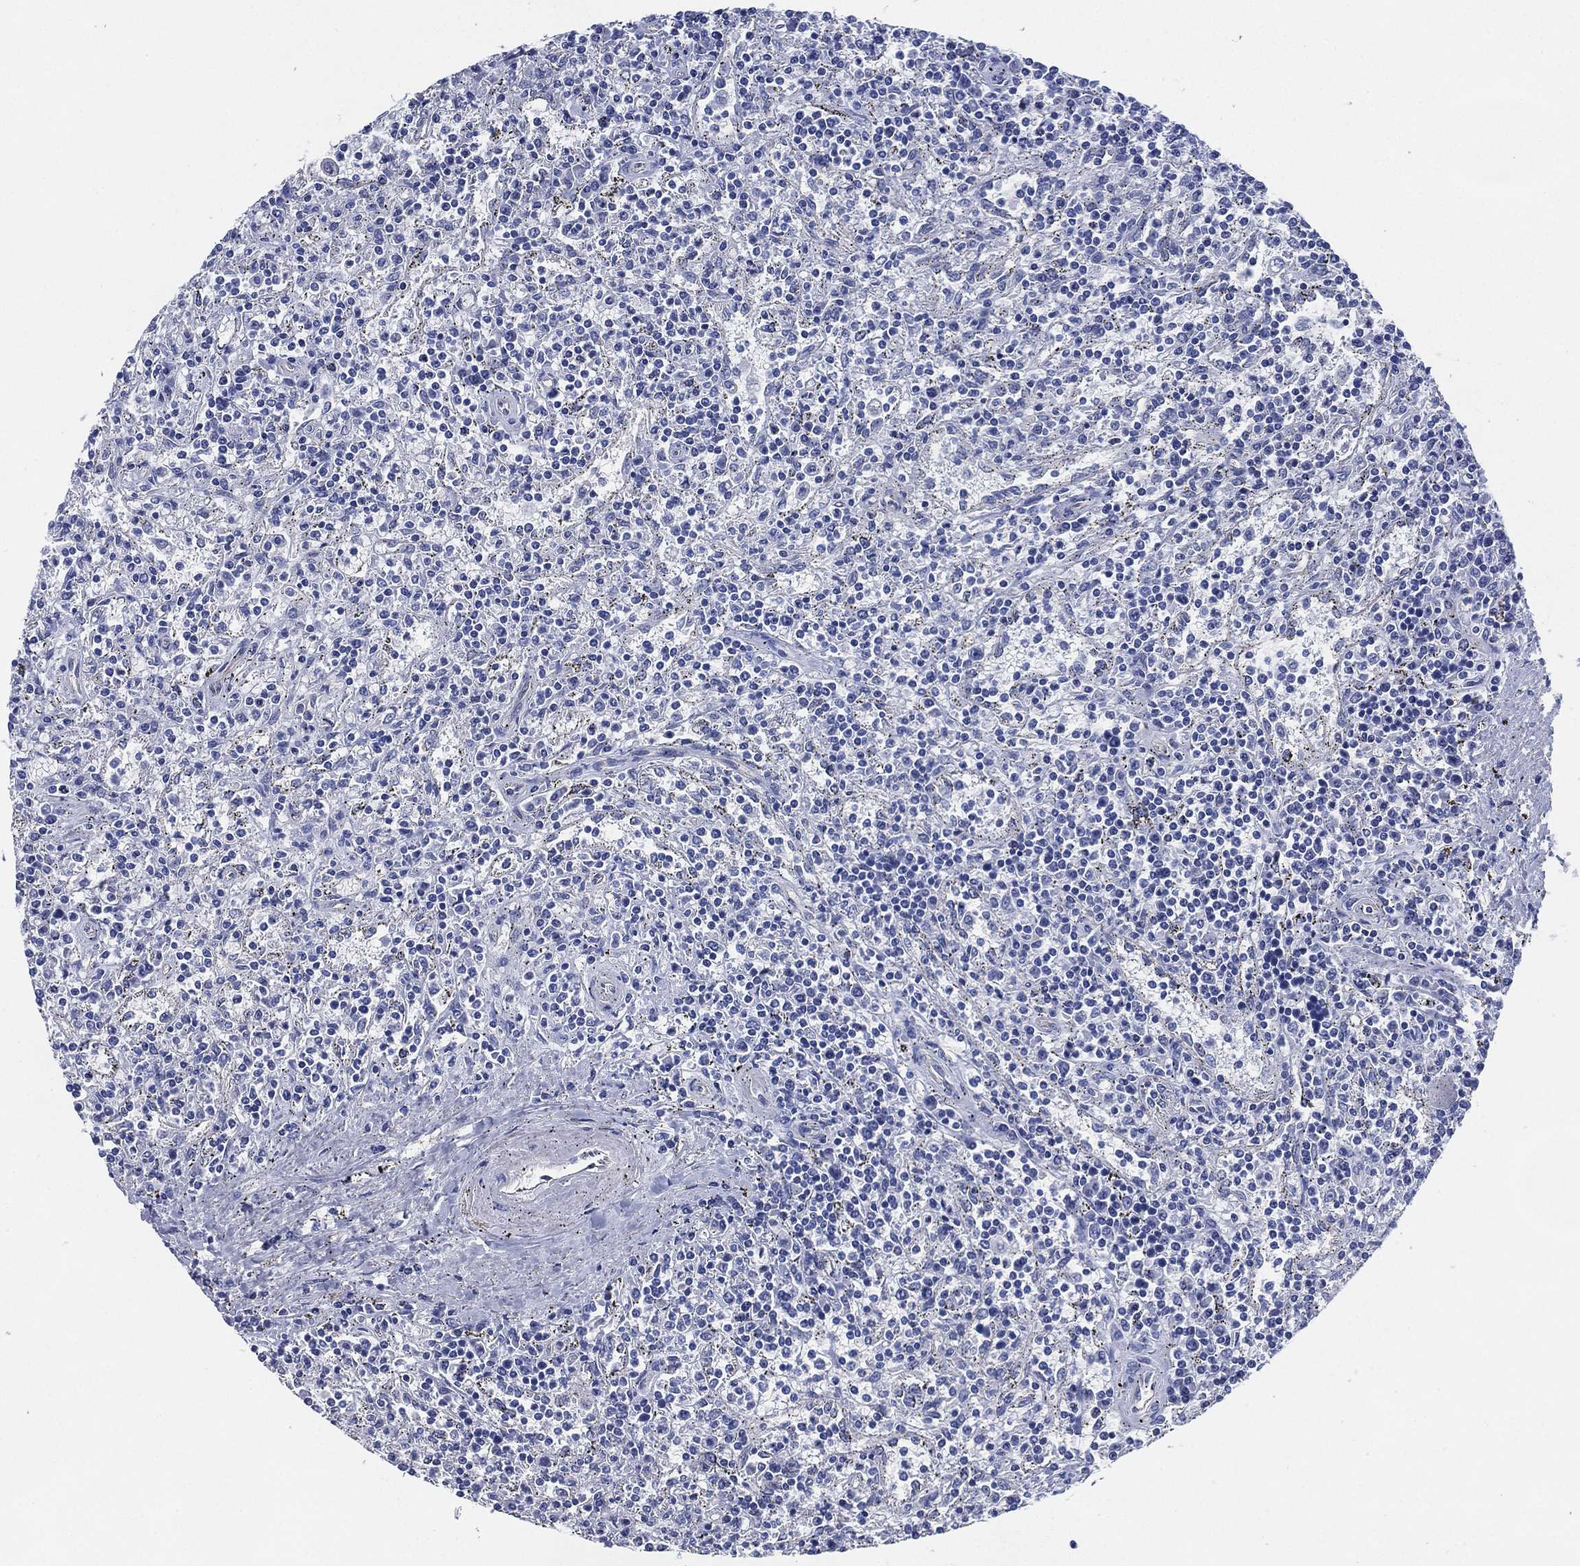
{"staining": {"intensity": "negative", "quantity": "none", "location": "none"}, "tissue": "lymphoma", "cell_type": "Tumor cells", "image_type": "cancer", "snomed": [{"axis": "morphology", "description": "Malignant lymphoma, non-Hodgkin's type, Low grade"}, {"axis": "topography", "description": "Spleen"}], "caption": "This photomicrograph is of malignant lymphoma, non-Hodgkin's type (low-grade) stained with immunohistochemistry to label a protein in brown with the nuclei are counter-stained blue. There is no staining in tumor cells.", "gene": "CCDC70", "patient": {"sex": "male", "age": 62}}